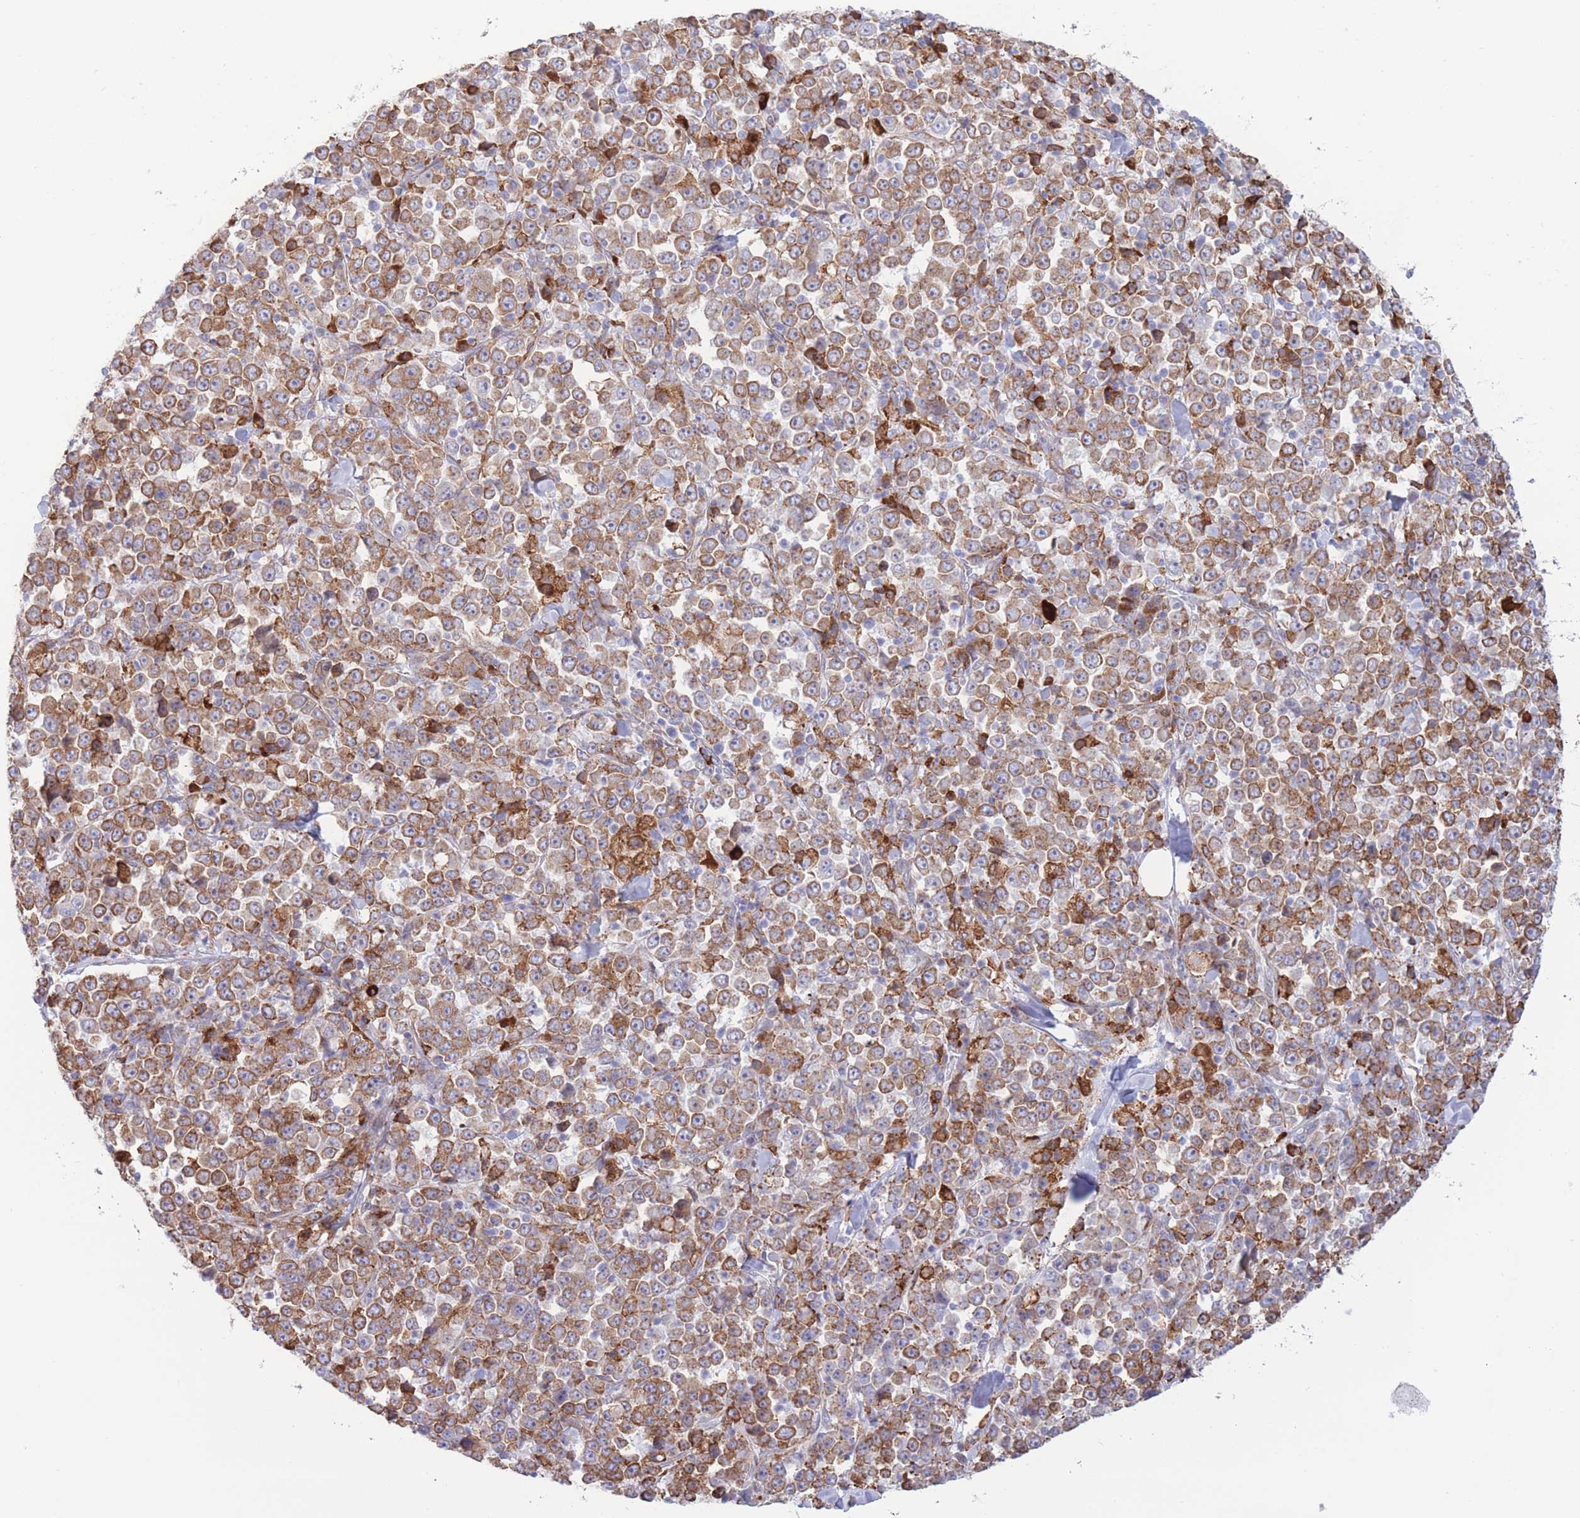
{"staining": {"intensity": "moderate", "quantity": "25%-75%", "location": "cytoplasmic/membranous"}, "tissue": "stomach cancer", "cell_type": "Tumor cells", "image_type": "cancer", "snomed": [{"axis": "morphology", "description": "Normal tissue, NOS"}, {"axis": "morphology", "description": "Adenocarcinoma, NOS"}, {"axis": "topography", "description": "Stomach, upper"}, {"axis": "topography", "description": "Stomach"}], "caption": "High-magnification brightfield microscopy of adenocarcinoma (stomach) stained with DAB (brown) and counterstained with hematoxylin (blue). tumor cells exhibit moderate cytoplasmic/membranous expression is present in approximately25%-75% of cells.", "gene": "MYDGF", "patient": {"sex": "male", "age": 59}}